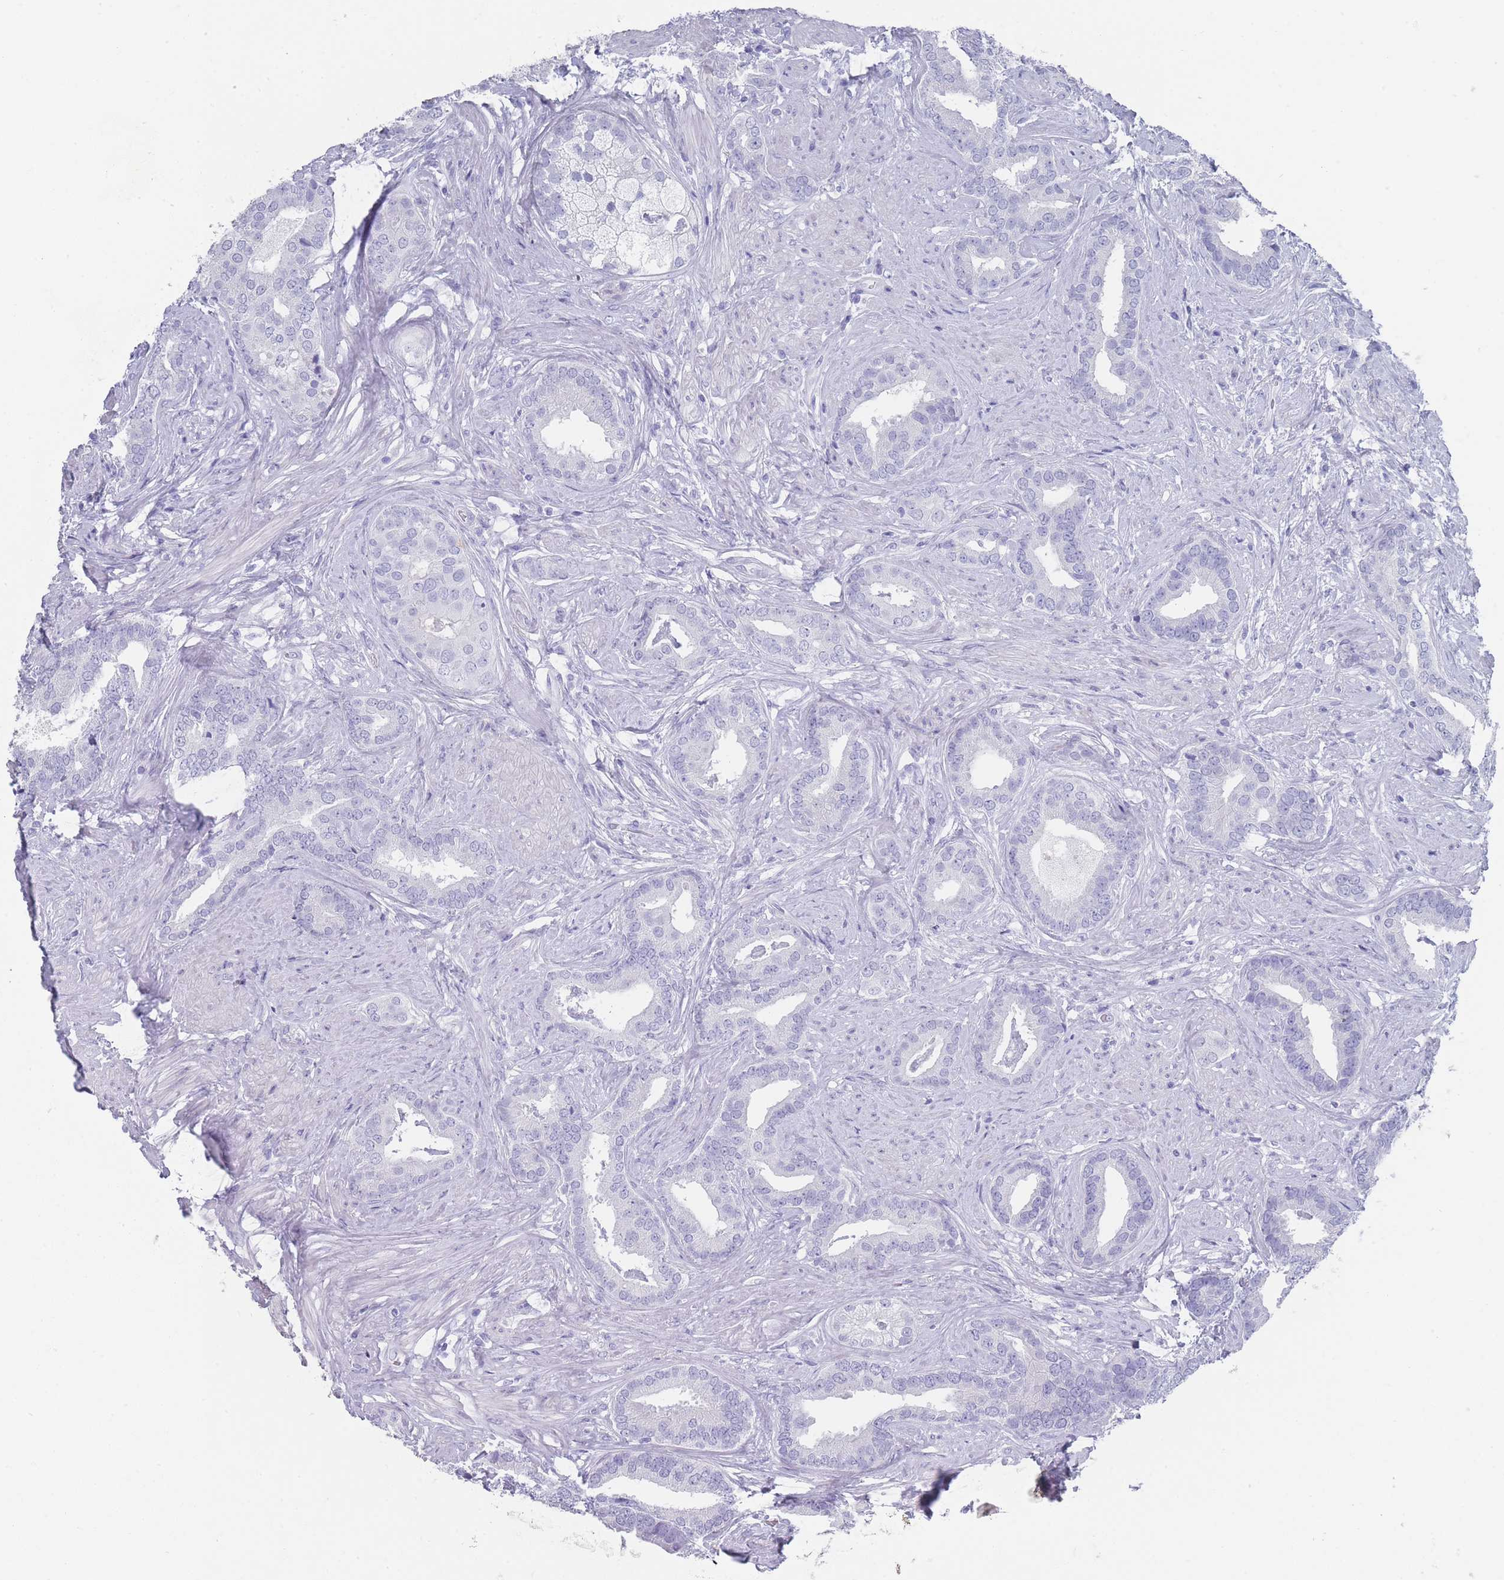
{"staining": {"intensity": "negative", "quantity": "none", "location": "none"}, "tissue": "prostate cancer", "cell_type": "Tumor cells", "image_type": "cancer", "snomed": [{"axis": "morphology", "description": "Adenocarcinoma, High grade"}, {"axis": "topography", "description": "Prostate"}], "caption": "Tumor cells are negative for brown protein staining in adenocarcinoma (high-grade) (prostate).", "gene": "RAB2B", "patient": {"sex": "male", "age": 55}}